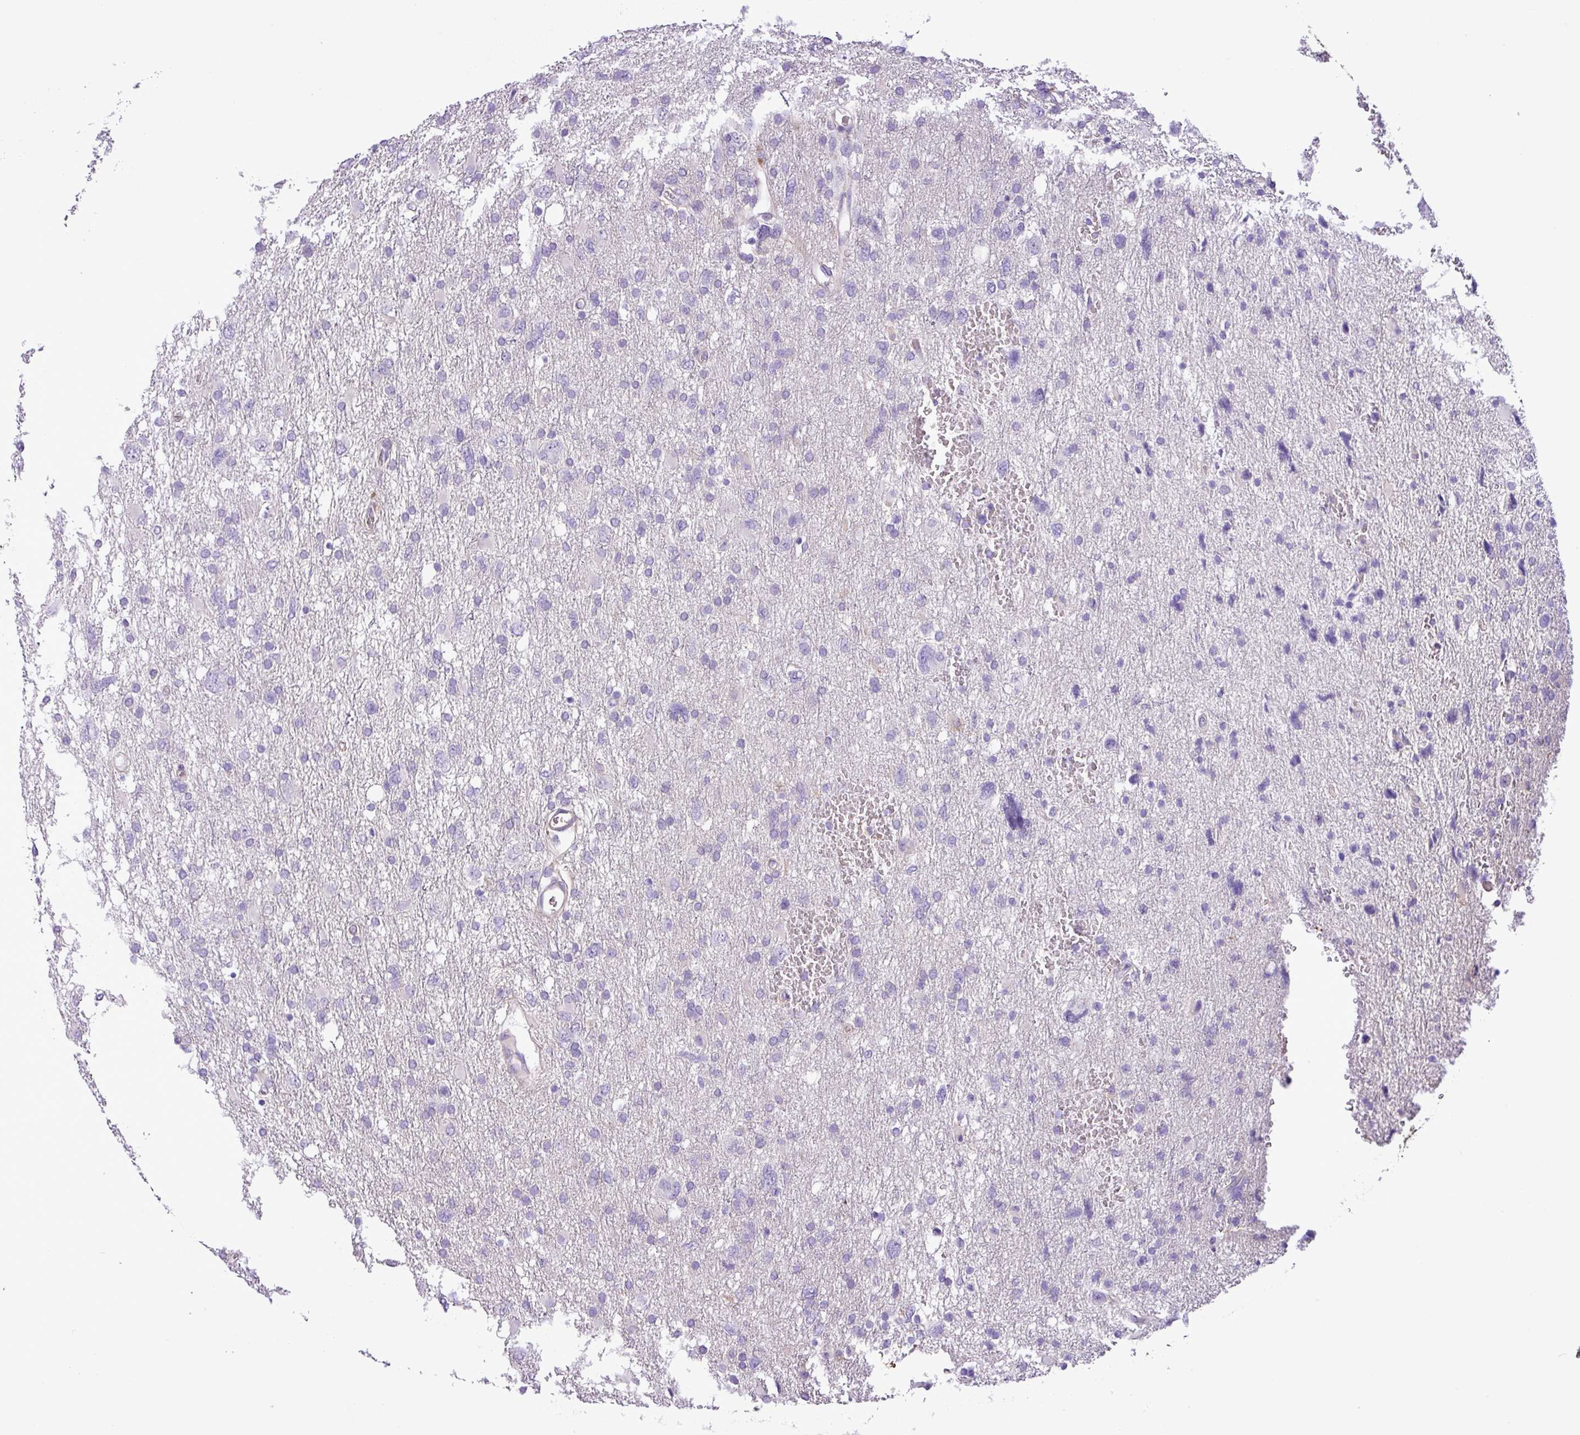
{"staining": {"intensity": "negative", "quantity": "none", "location": "none"}, "tissue": "glioma", "cell_type": "Tumor cells", "image_type": "cancer", "snomed": [{"axis": "morphology", "description": "Glioma, malignant, High grade"}, {"axis": "topography", "description": "Brain"}], "caption": "Histopathology image shows no significant protein staining in tumor cells of glioma.", "gene": "C11orf91", "patient": {"sex": "male", "age": 61}}